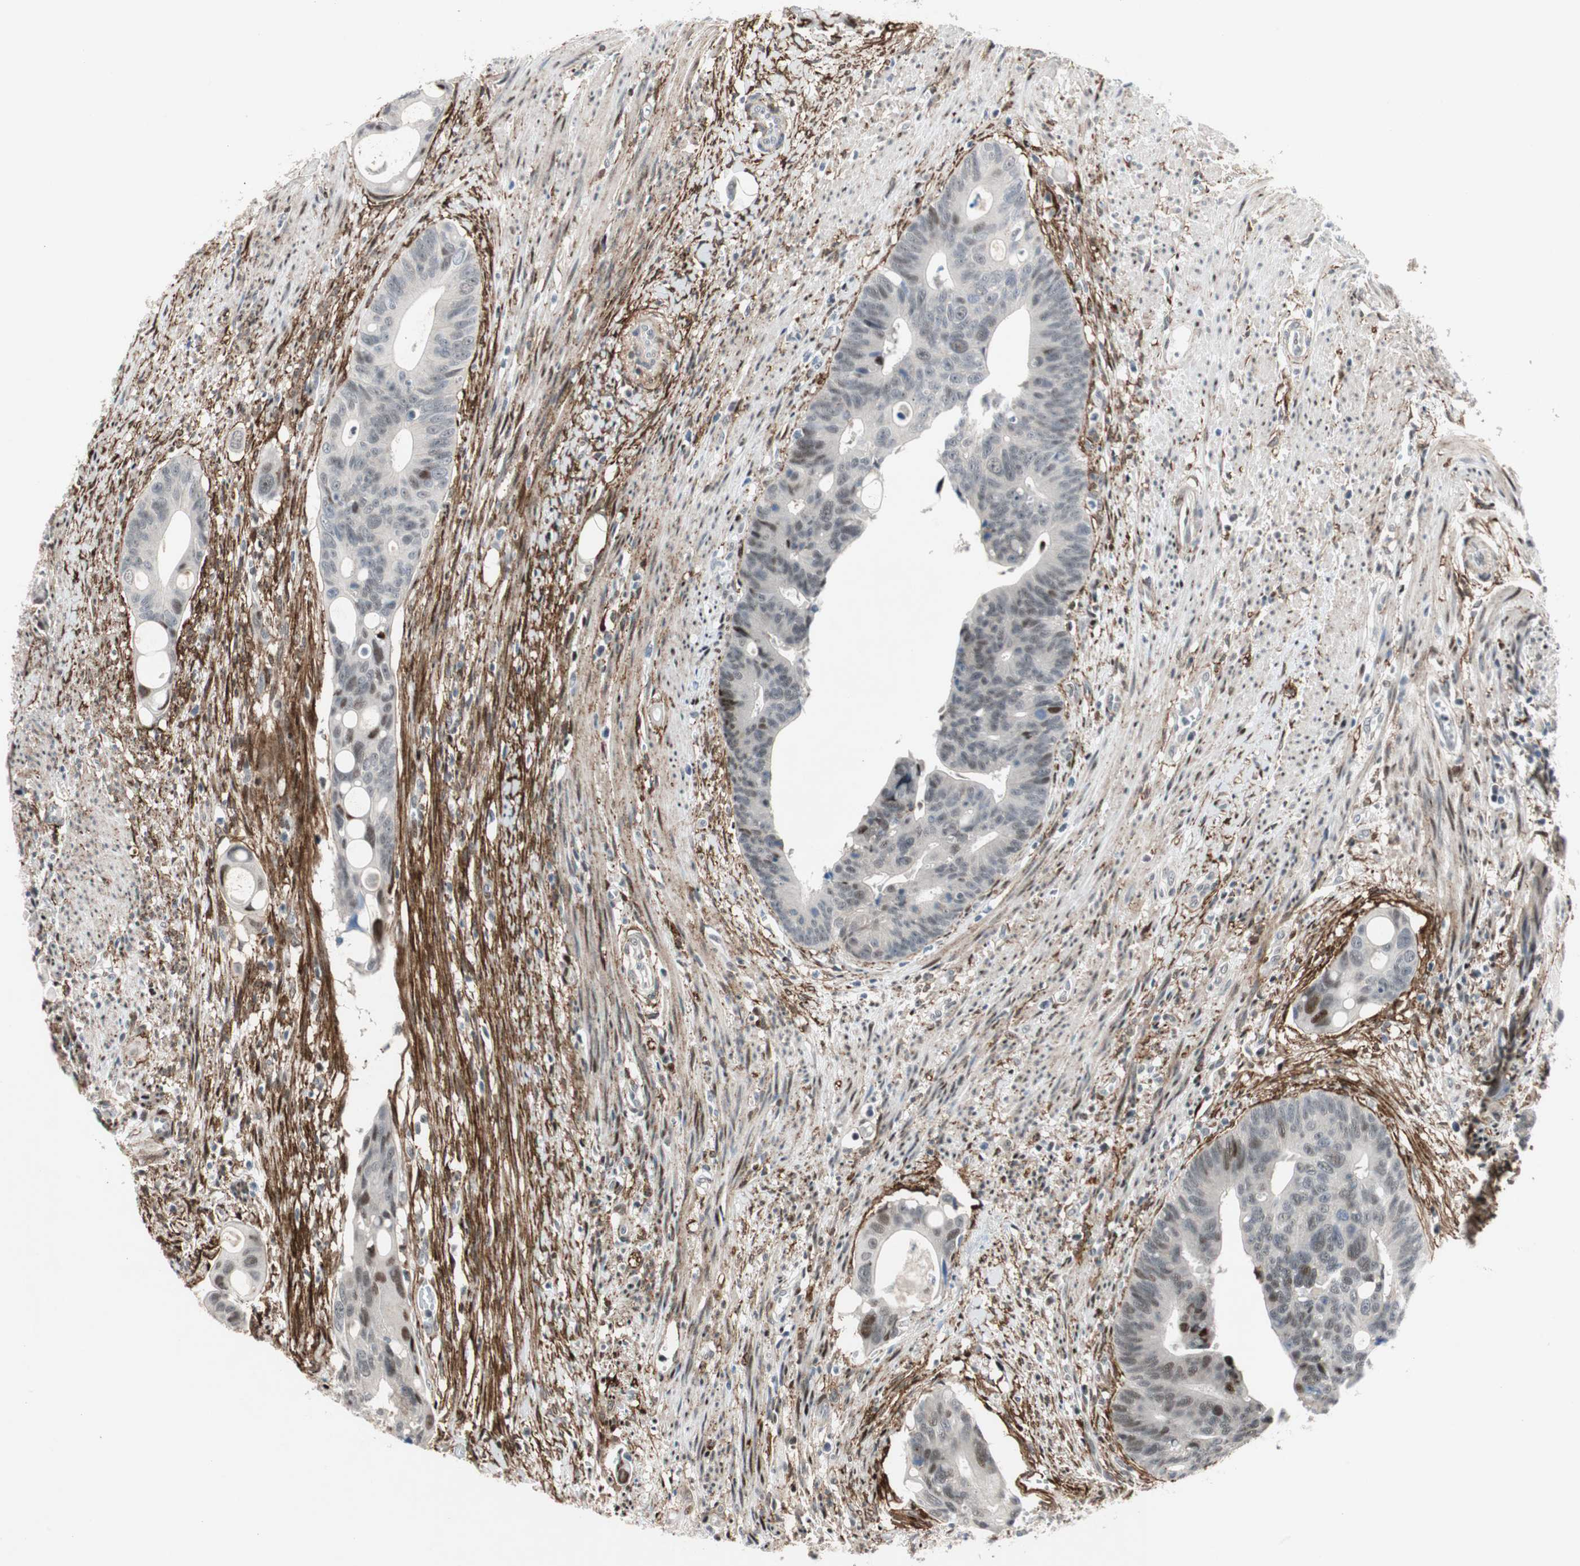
{"staining": {"intensity": "moderate", "quantity": "<25%", "location": "nuclear"}, "tissue": "colorectal cancer", "cell_type": "Tumor cells", "image_type": "cancer", "snomed": [{"axis": "morphology", "description": "Adenocarcinoma, NOS"}, {"axis": "topography", "description": "Colon"}], "caption": "DAB immunohistochemical staining of colorectal cancer displays moderate nuclear protein staining in about <25% of tumor cells. (DAB (3,3'-diaminobenzidine) IHC, brown staining for protein, blue staining for nuclei).", "gene": "FBXO44", "patient": {"sex": "female", "age": 57}}